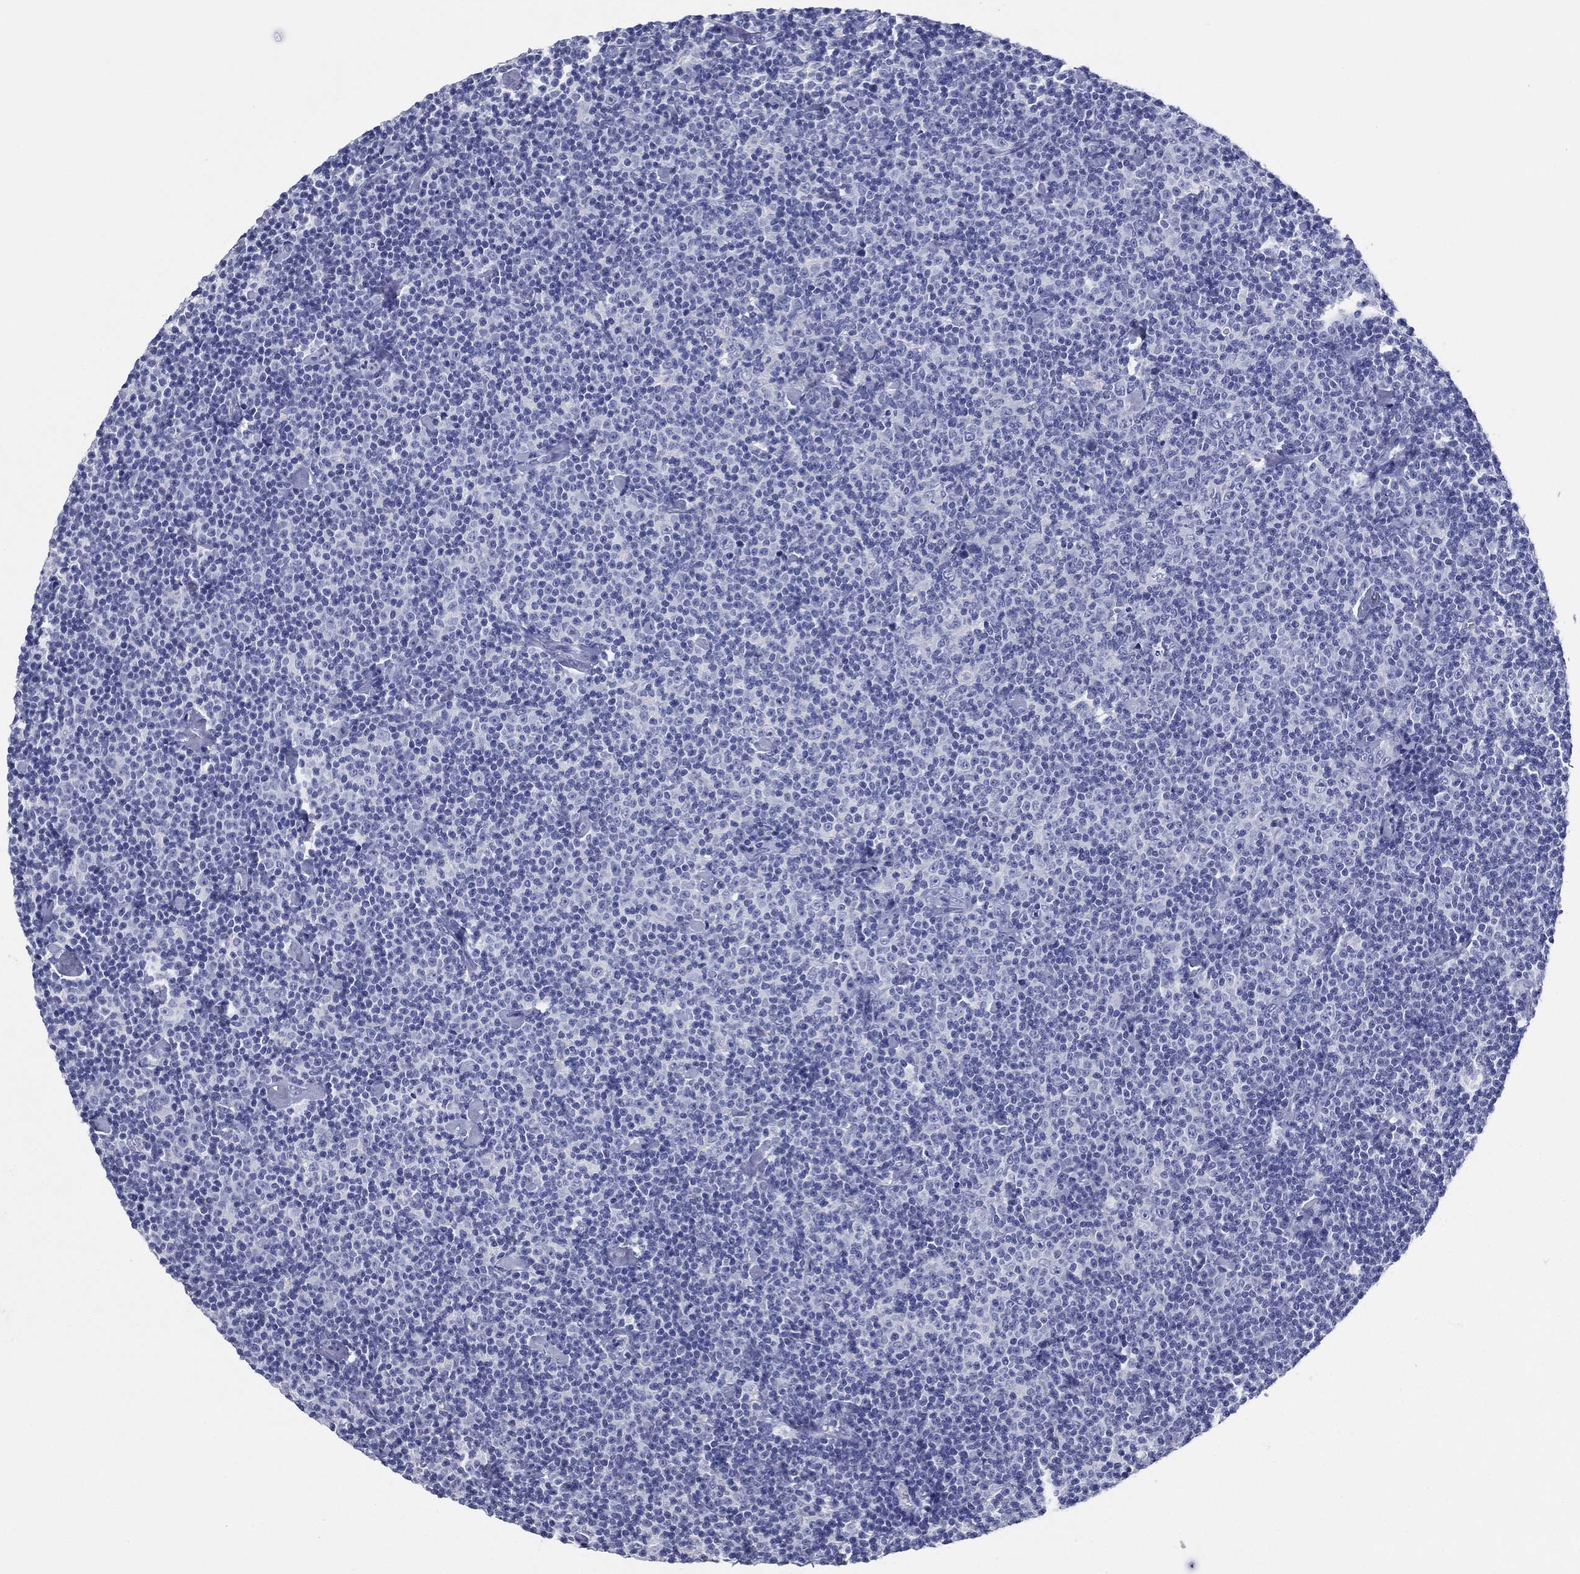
{"staining": {"intensity": "negative", "quantity": "none", "location": "none"}, "tissue": "lymphoma", "cell_type": "Tumor cells", "image_type": "cancer", "snomed": [{"axis": "morphology", "description": "Malignant lymphoma, non-Hodgkin's type, Low grade"}, {"axis": "topography", "description": "Lymph node"}], "caption": "Human low-grade malignant lymphoma, non-Hodgkin's type stained for a protein using immunohistochemistry exhibits no staining in tumor cells.", "gene": "TFAP2A", "patient": {"sex": "male", "age": 81}}